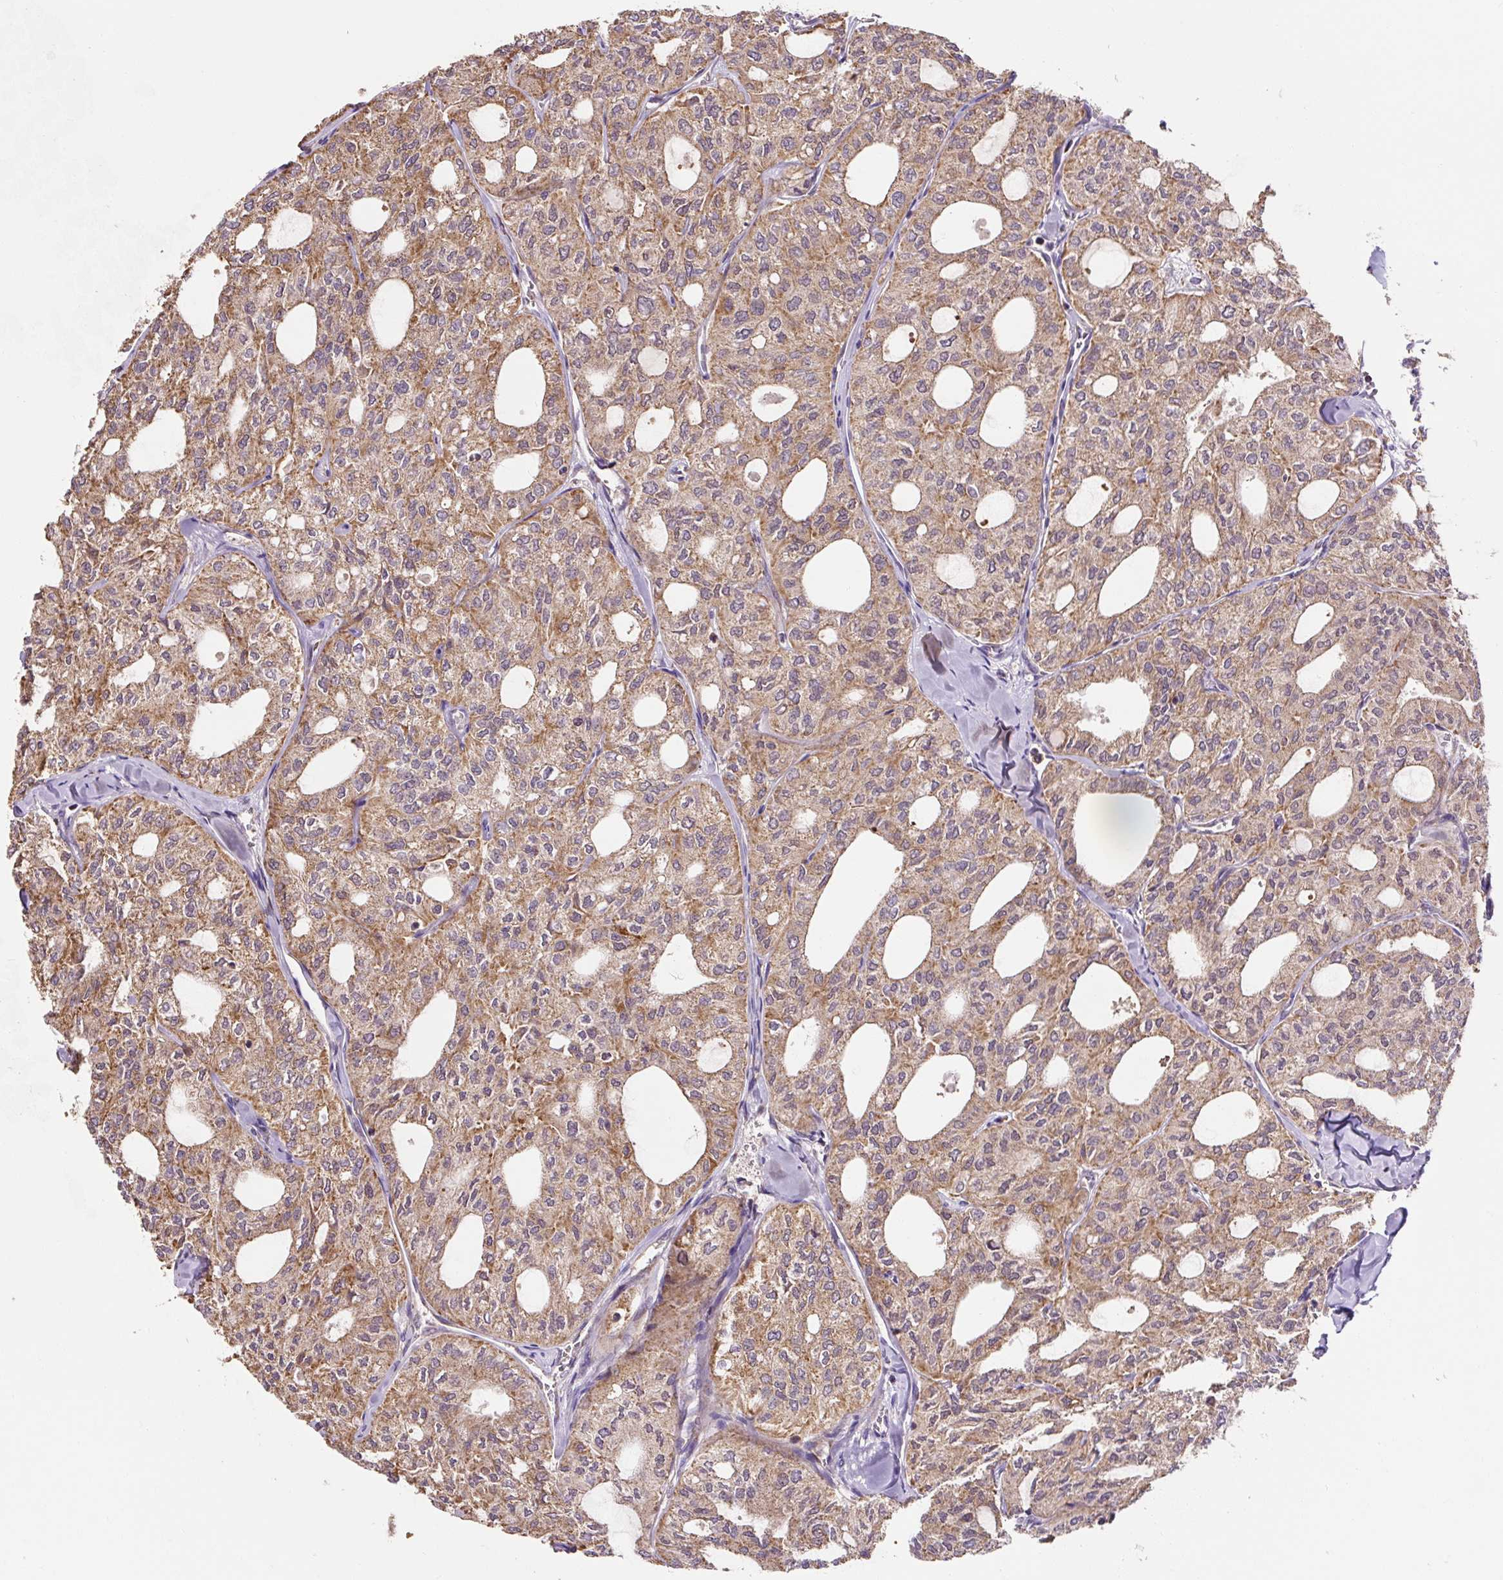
{"staining": {"intensity": "moderate", "quantity": ">75%", "location": "cytoplasmic/membranous"}, "tissue": "thyroid cancer", "cell_type": "Tumor cells", "image_type": "cancer", "snomed": [{"axis": "morphology", "description": "Follicular adenoma carcinoma, NOS"}, {"axis": "topography", "description": "Thyroid gland"}], "caption": "IHC micrograph of neoplastic tissue: human thyroid follicular adenoma carcinoma stained using IHC displays medium levels of moderate protein expression localized specifically in the cytoplasmic/membranous of tumor cells, appearing as a cytoplasmic/membranous brown color.", "gene": "MFSD9", "patient": {"sex": "male", "age": 75}}